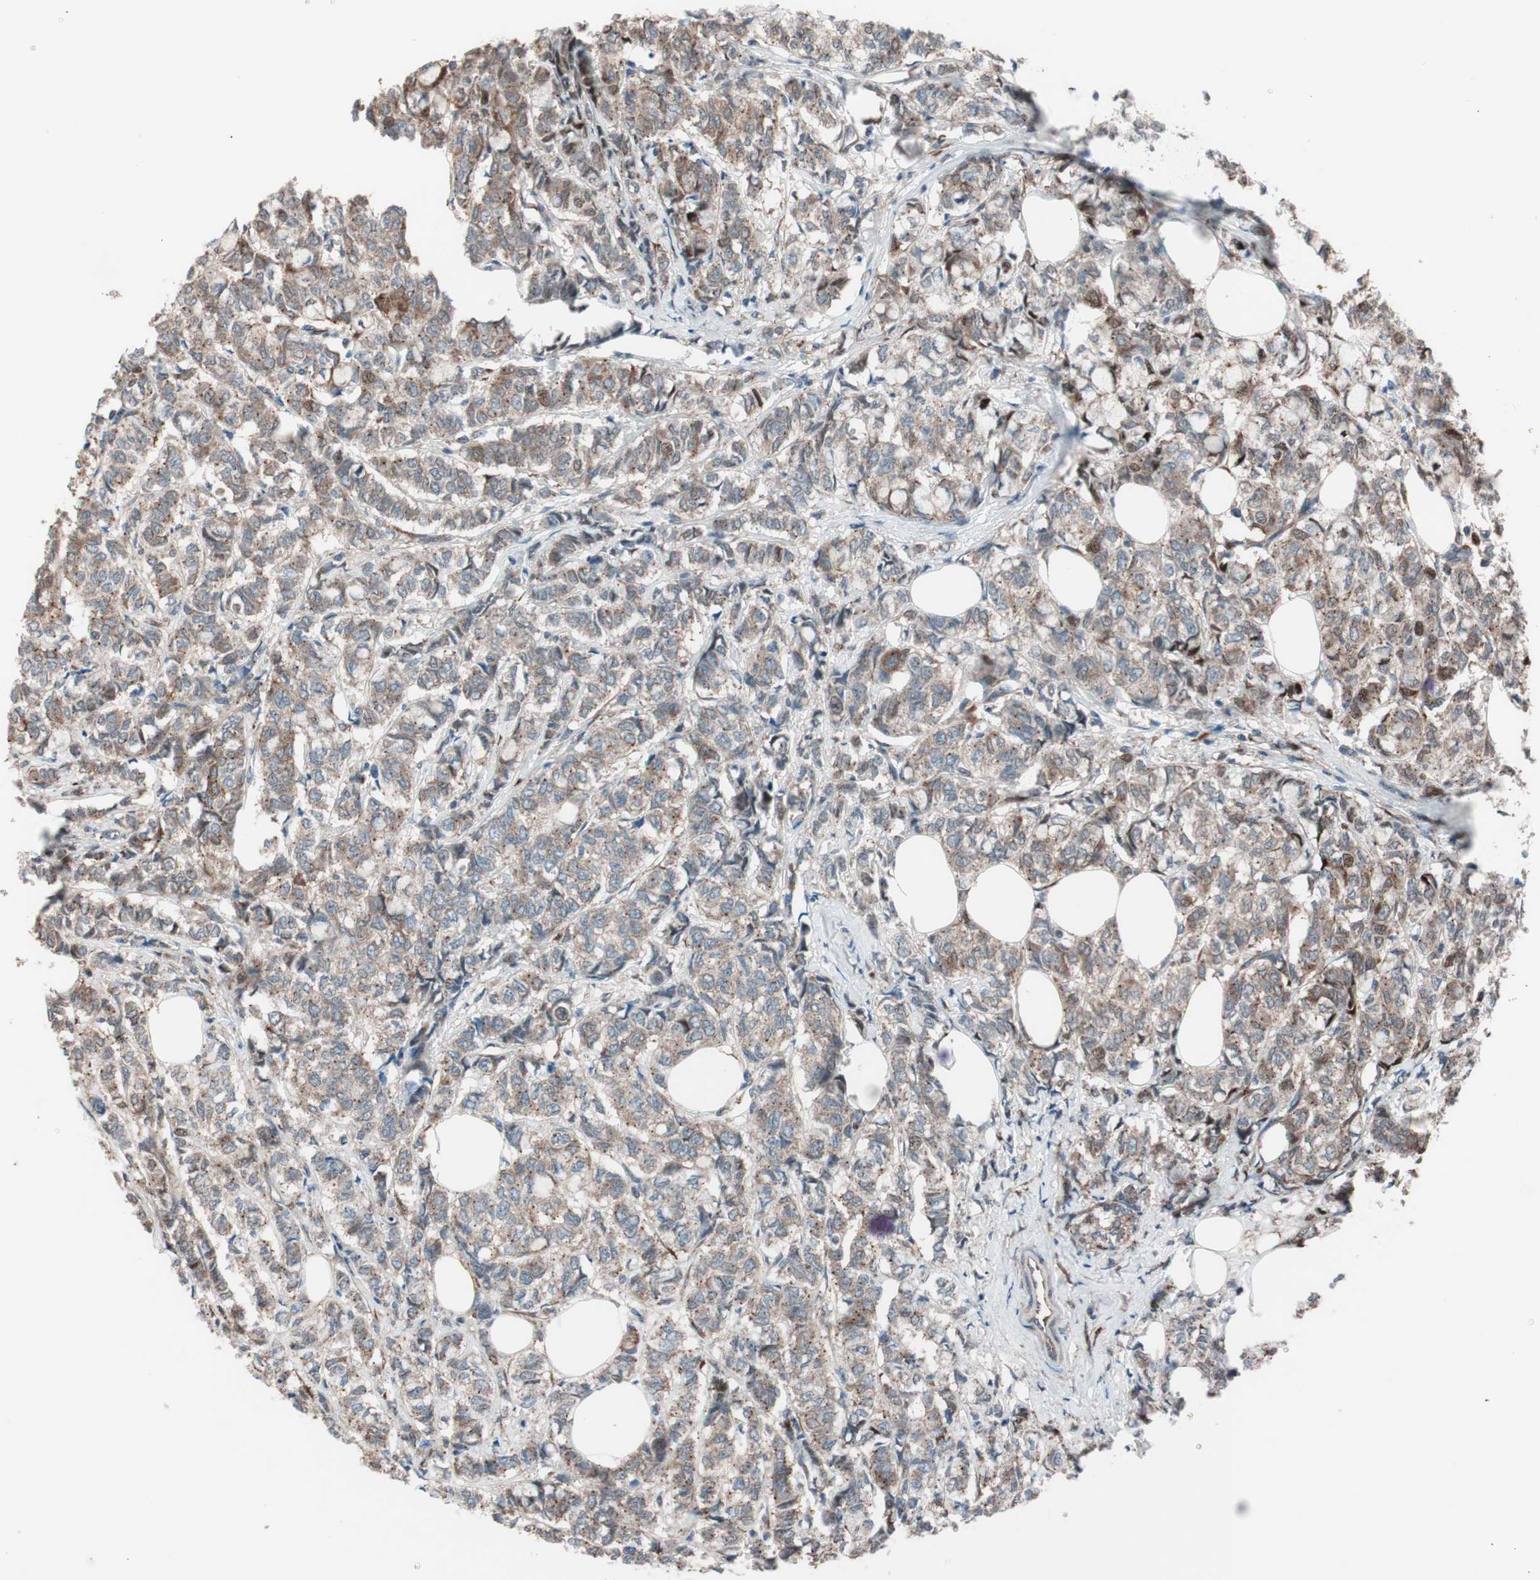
{"staining": {"intensity": "weak", "quantity": "25%-75%", "location": "cytoplasmic/membranous"}, "tissue": "breast cancer", "cell_type": "Tumor cells", "image_type": "cancer", "snomed": [{"axis": "morphology", "description": "Lobular carcinoma"}, {"axis": "topography", "description": "Breast"}], "caption": "Weak cytoplasmic/membranous positivity is present in about 25%-75% of tumor cells in lobular carcinoma (breast). (DAB IHC with brightfield microscopy, high magnification).", "gene": "SEC31A", "patient": {"sex": "female", "age": 60}}